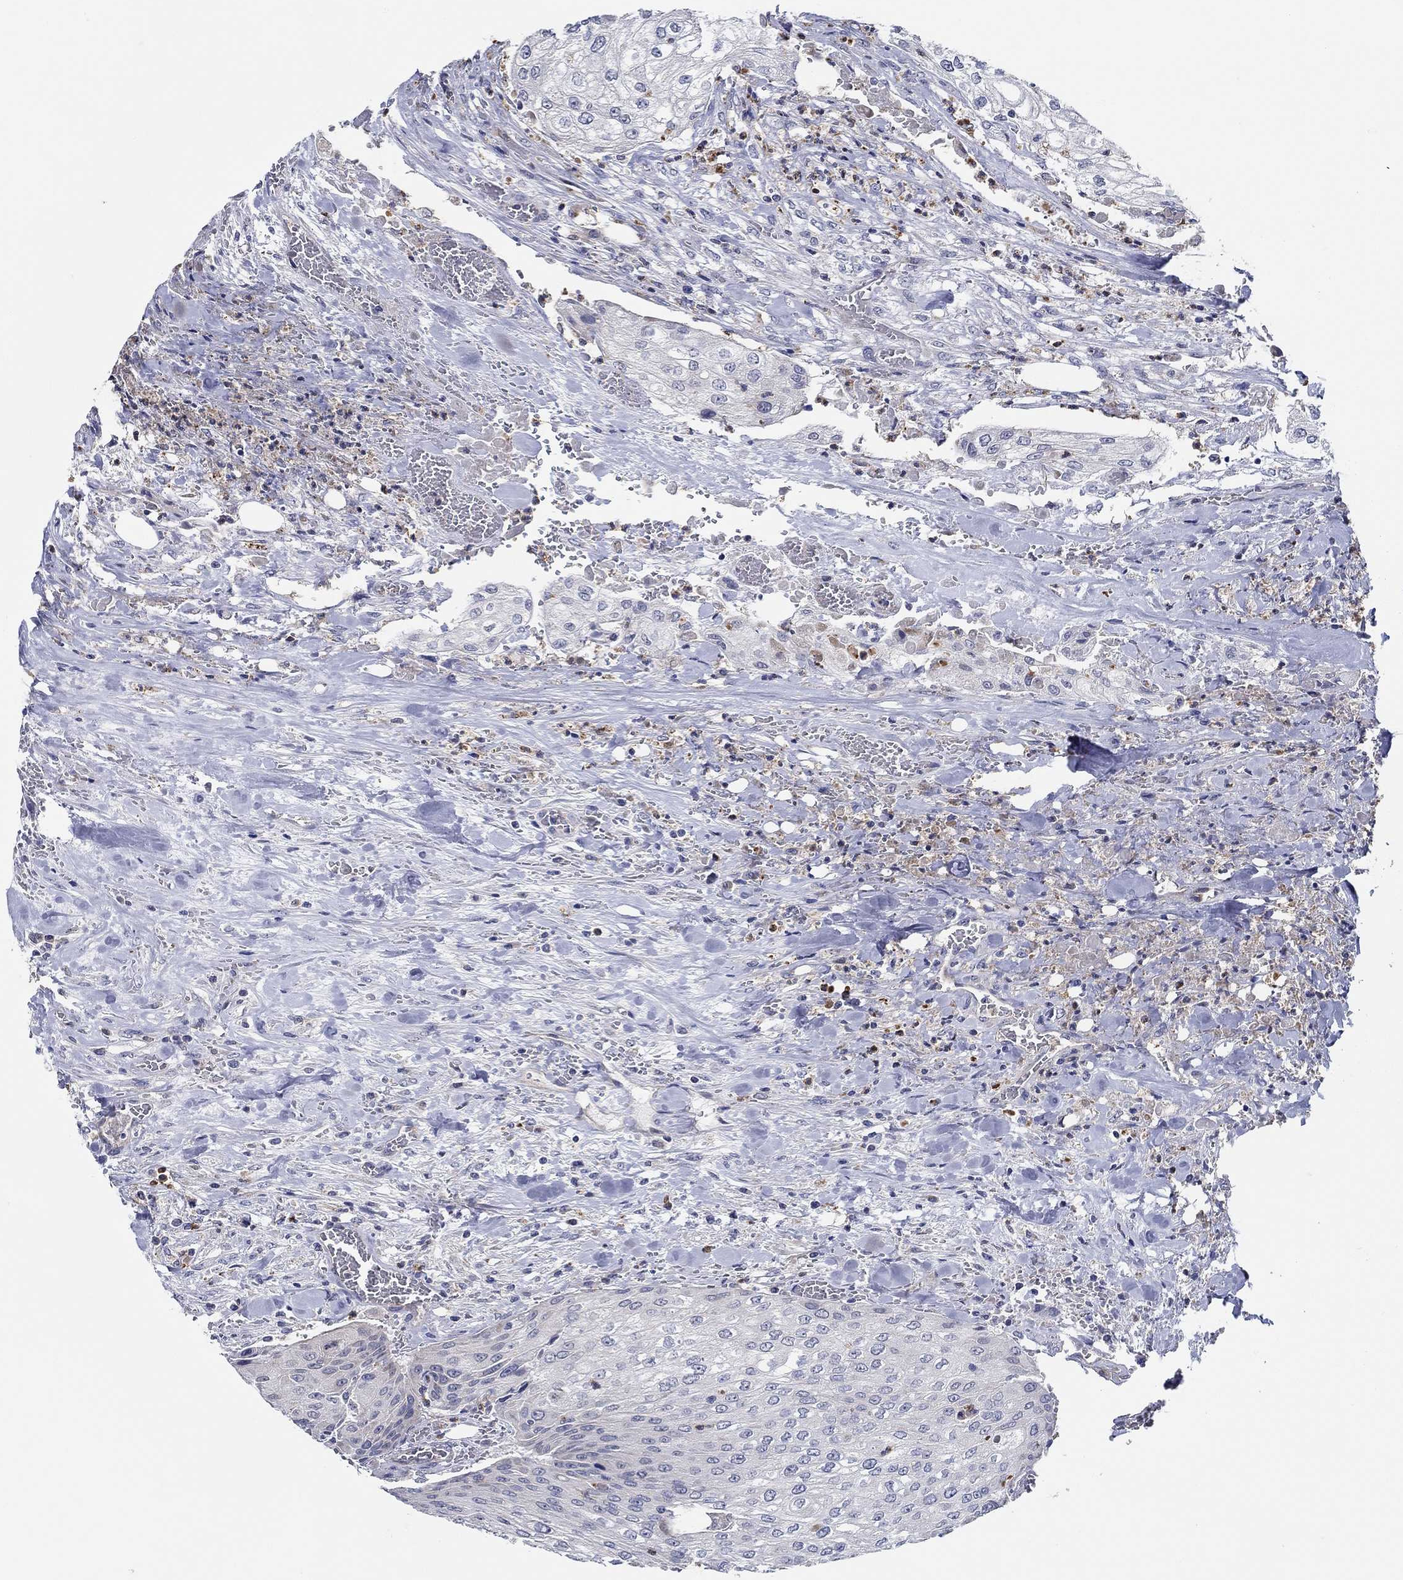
{"staining": {"intensity": "negative", "quantity": "none", "location": "none"}, "tissue": "urothelial cancer", "cell_type": "Tumor cells", "image_type": "cancer", "snomed": [{"axis": "morphology", "description": "Urothelial carcinoma, High grade"}, {"axis": "topography", "description": "Urinary bladder"}], "caption": "A high-resolution image shows IHC staining of urothelial cancer, which demonstrates no significant positivity in tumor cells.", "gene": "CFAP61", "patient": {"sex": "male", "age": 62}}